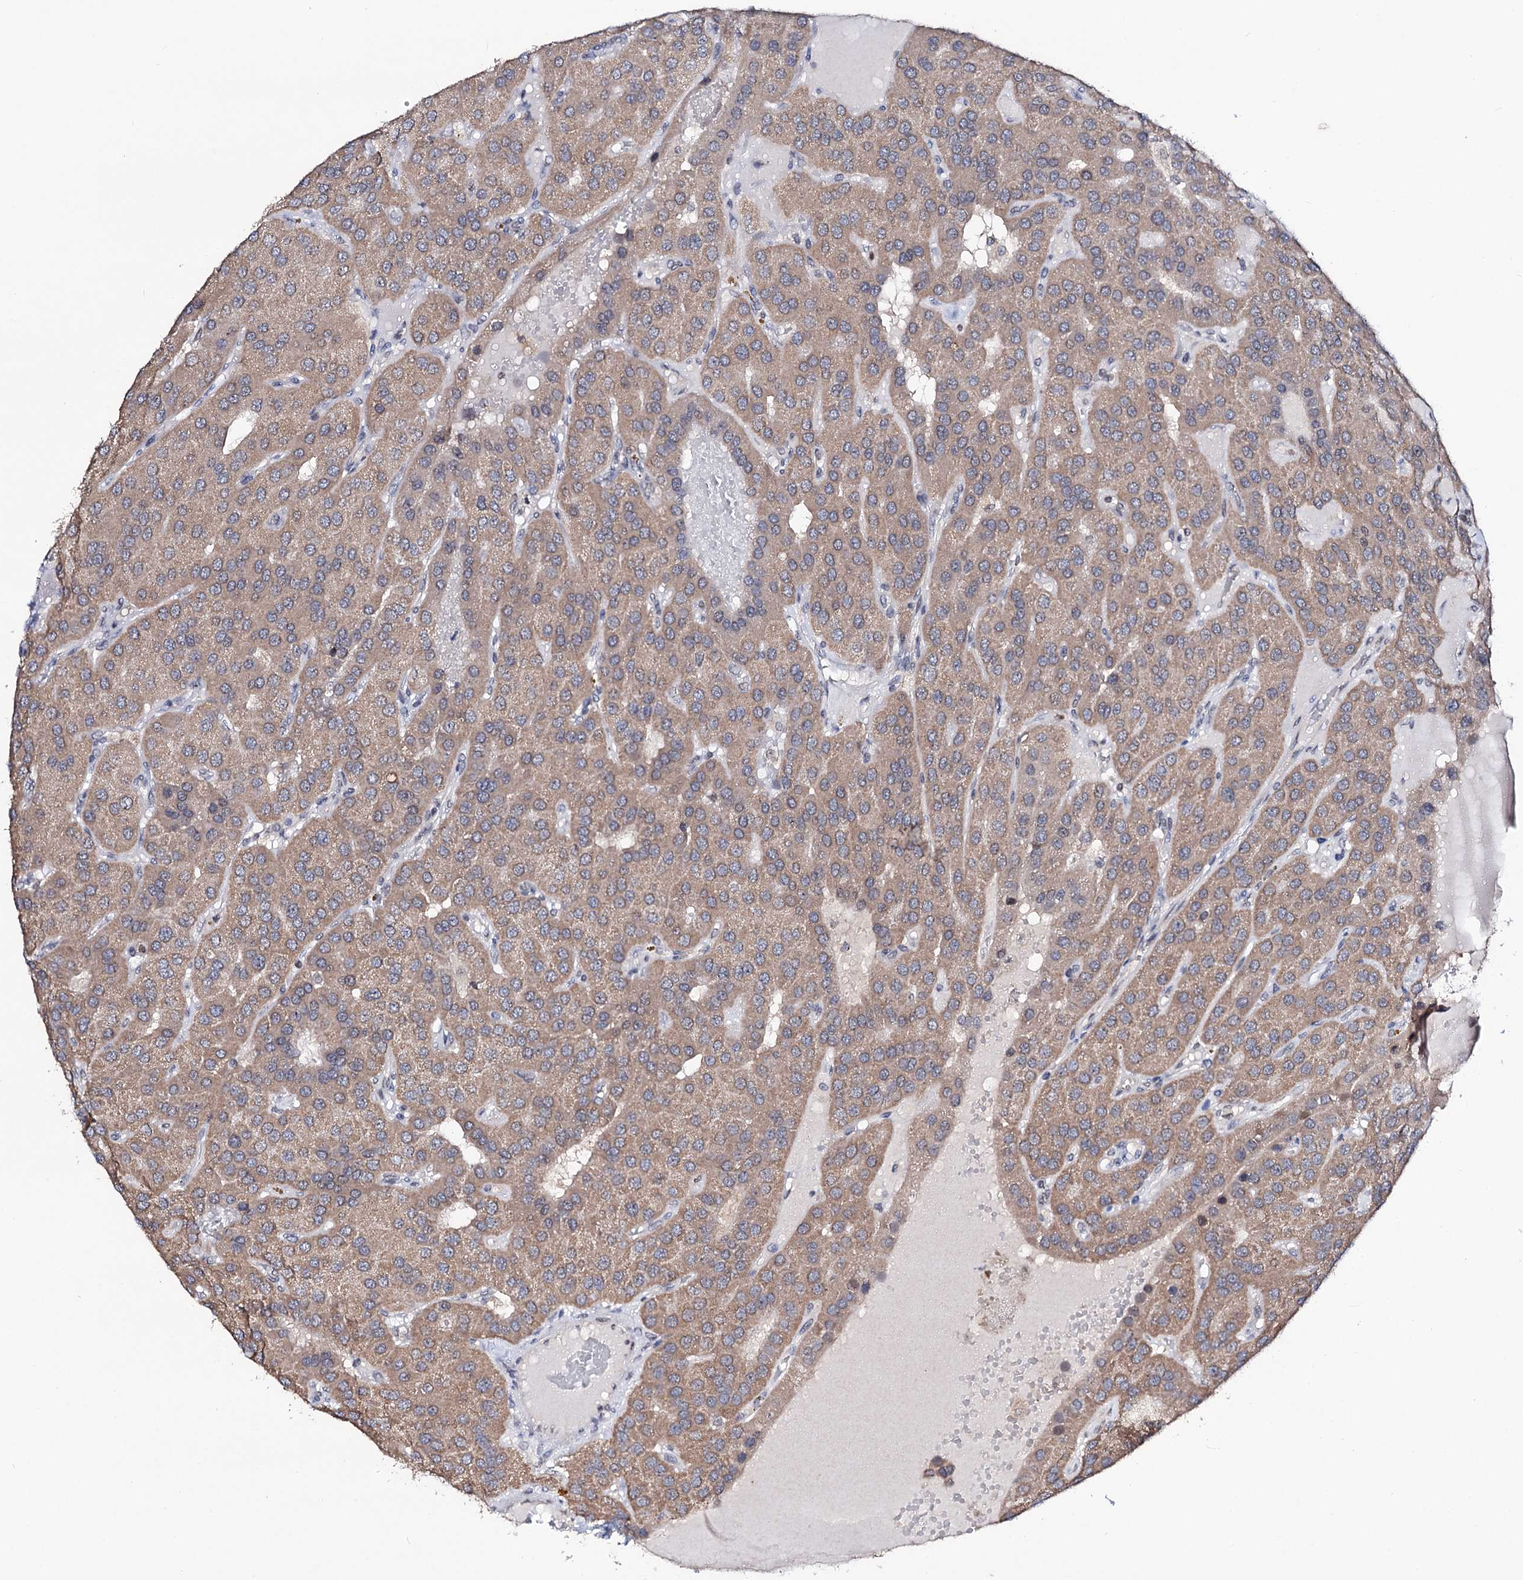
{"staining": {"intensity": "moderate", "quantity": ">75%", "location": "cytoplasmic/membranous"}, "tissue": "parathyroid gland", "cell_type": "Glandular cells", "image_type": "normal", "snomed": [{"axis": "morphology", "description": "Normal tissue, NOS"}, {"axis": "morphology", "description": "Adenoma, NOS"}, {"axis": "topography", "description": "Parathyroid gland"}], "caption": "High-magnification brightfield microscopy of benign parathyroid gland stained with DAB (3,3'-diaminobenzidine) (brown) and counterstained with hematoxylin (blue). glandular cells exhibit moderate cytoplasmic/membranous expression is seen in about>75% of cells. The staining was performed using DAB (3,3'-diaminobenzidine) to visualize the protein expression in brown, while the nuclei were stained in blue with hematoxylin (Magnification: 20x).", "gene": "SMCHD1", "patient": {"sex": "female", "age": 86}}